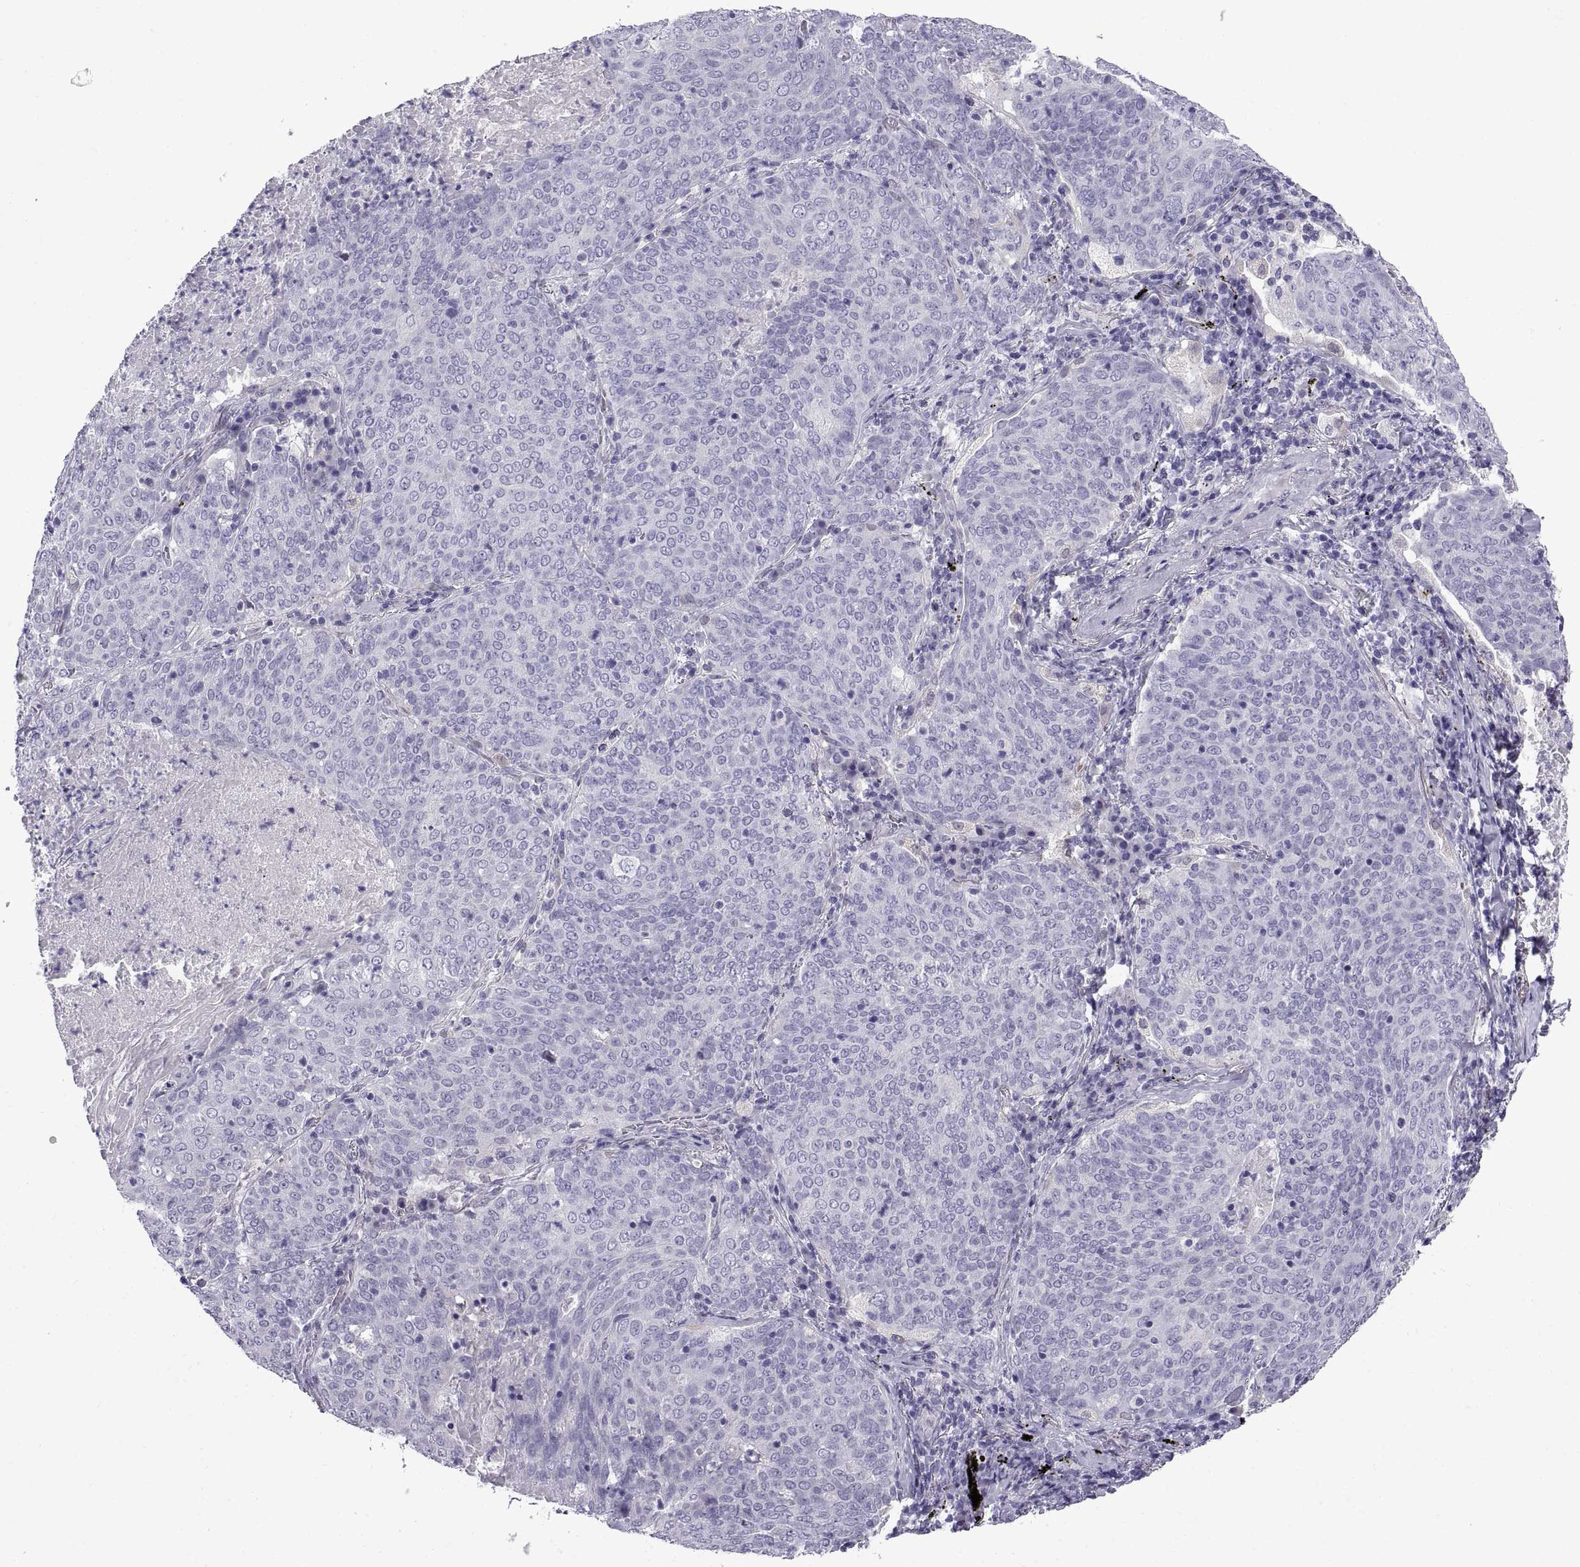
{"staining": {"intensity": "negative", "quantity": "none", "location": "none"}, "tissue": "lung cancer", "cell_type": "Tumor cells", "image_type": "cancer", "snomed": [{"axis": "morphology", "description": "Squamous cell carcinoma, NOS"}, {"axis": "topography", "description": "Lung"}], "caption": "Tumor cells show no significant staining in lung cancer (squamous cell carcinoma).", "gene": "SPDYE1", "patient": {"sex": "male", "age": 82}}